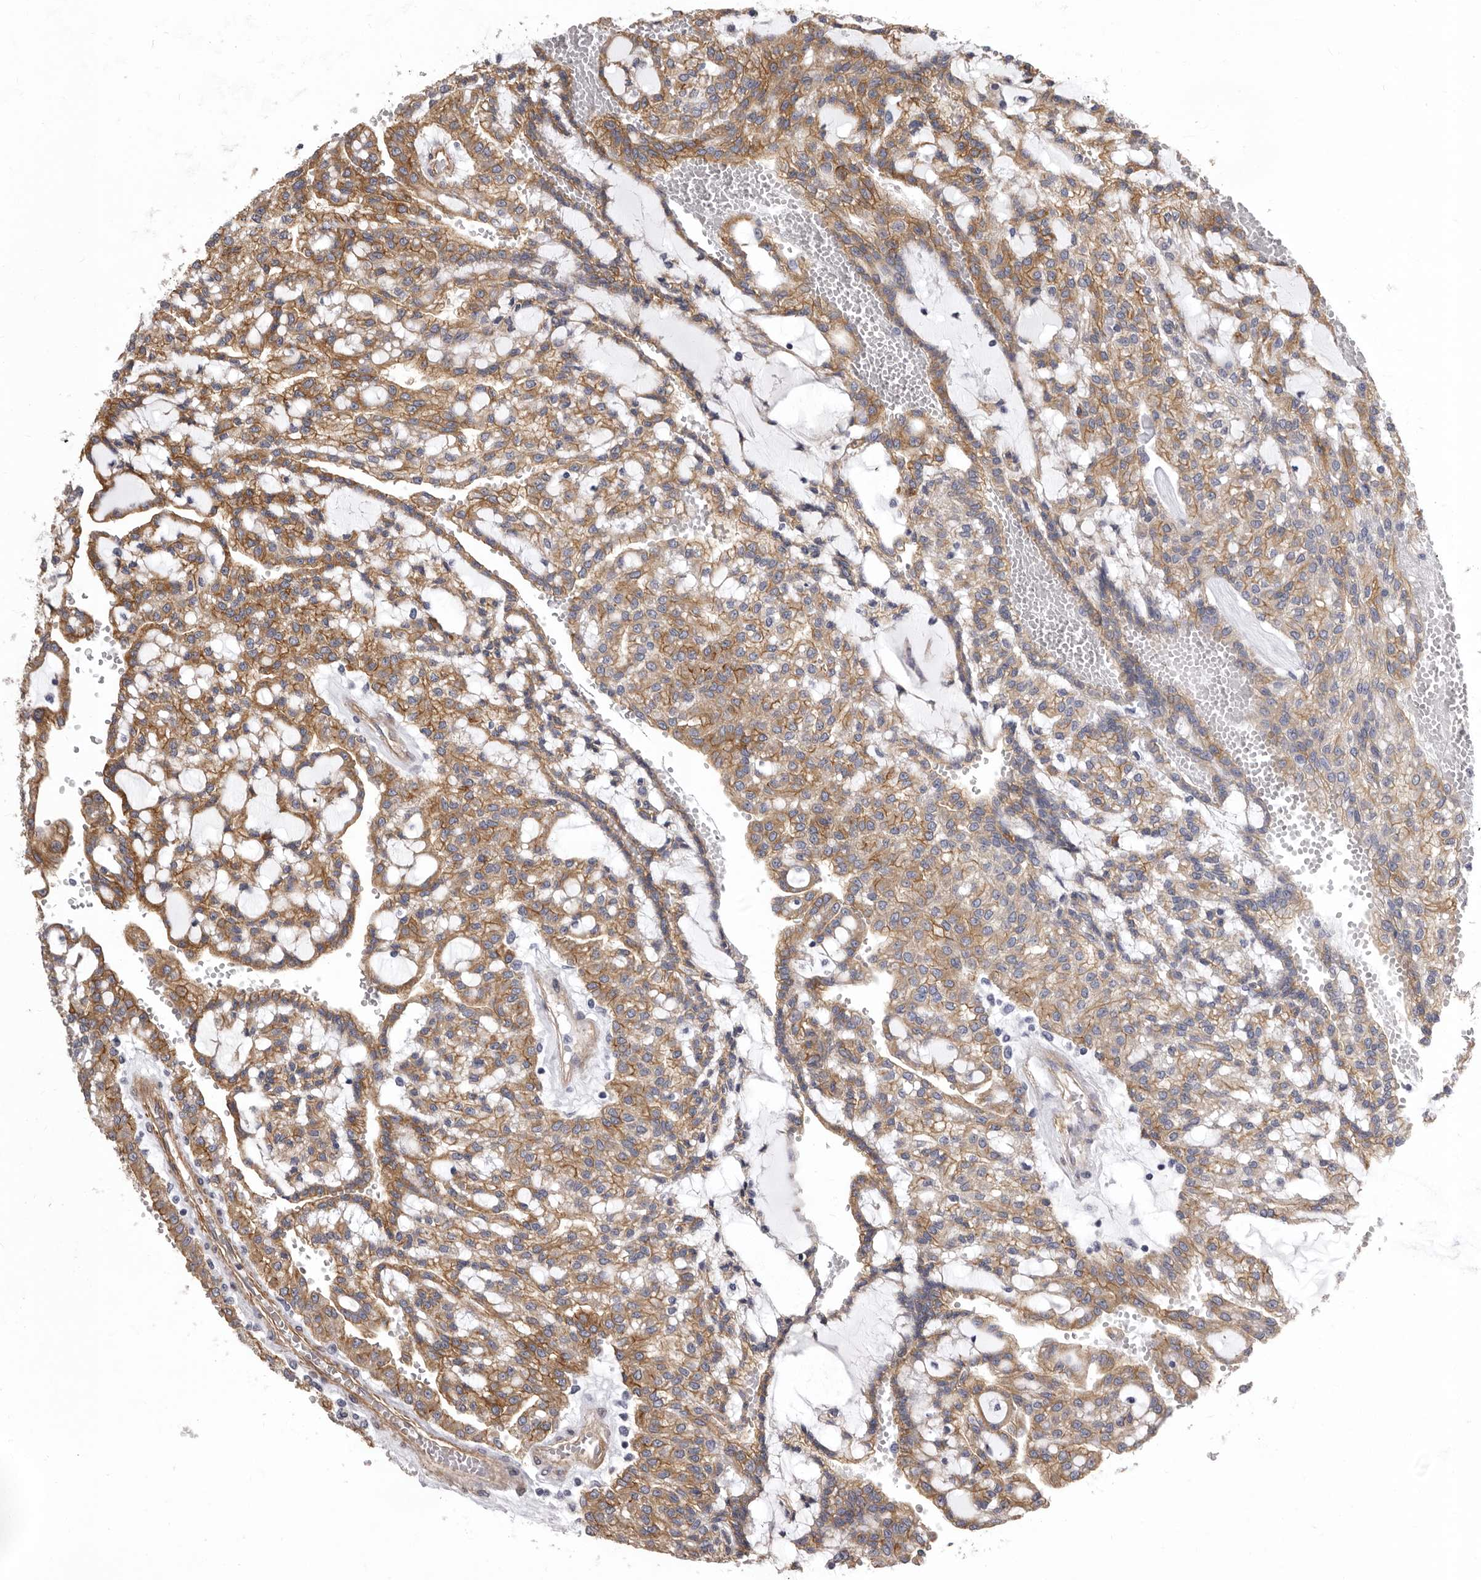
{"staining": {"intensity": "moderate", "quantity": ">75%", "location": "cytoplasmic/membranous"}, "tissue": "renal cancer", "cell_type": "Tumor cells", "image_type": "cancer", "snomed": [{"axis": "morphology", "description": "Adenocarcinoma, NOS"}, {"axis": "topography", "description": "Kidney"}], "caption": "Immunohistochemistry (IHC) histopathology image of neoplastic tissue: human renal cancer stained using immunohistochemistry demonstrates medium levels of moderate protein expression localized specifically in the cytoplasmic/membranous of tumor cells, appearing as a cytoplasmic/membranous brown color.", "gene": "ENAH", "patient": {"sex": "male", "age": 63}}